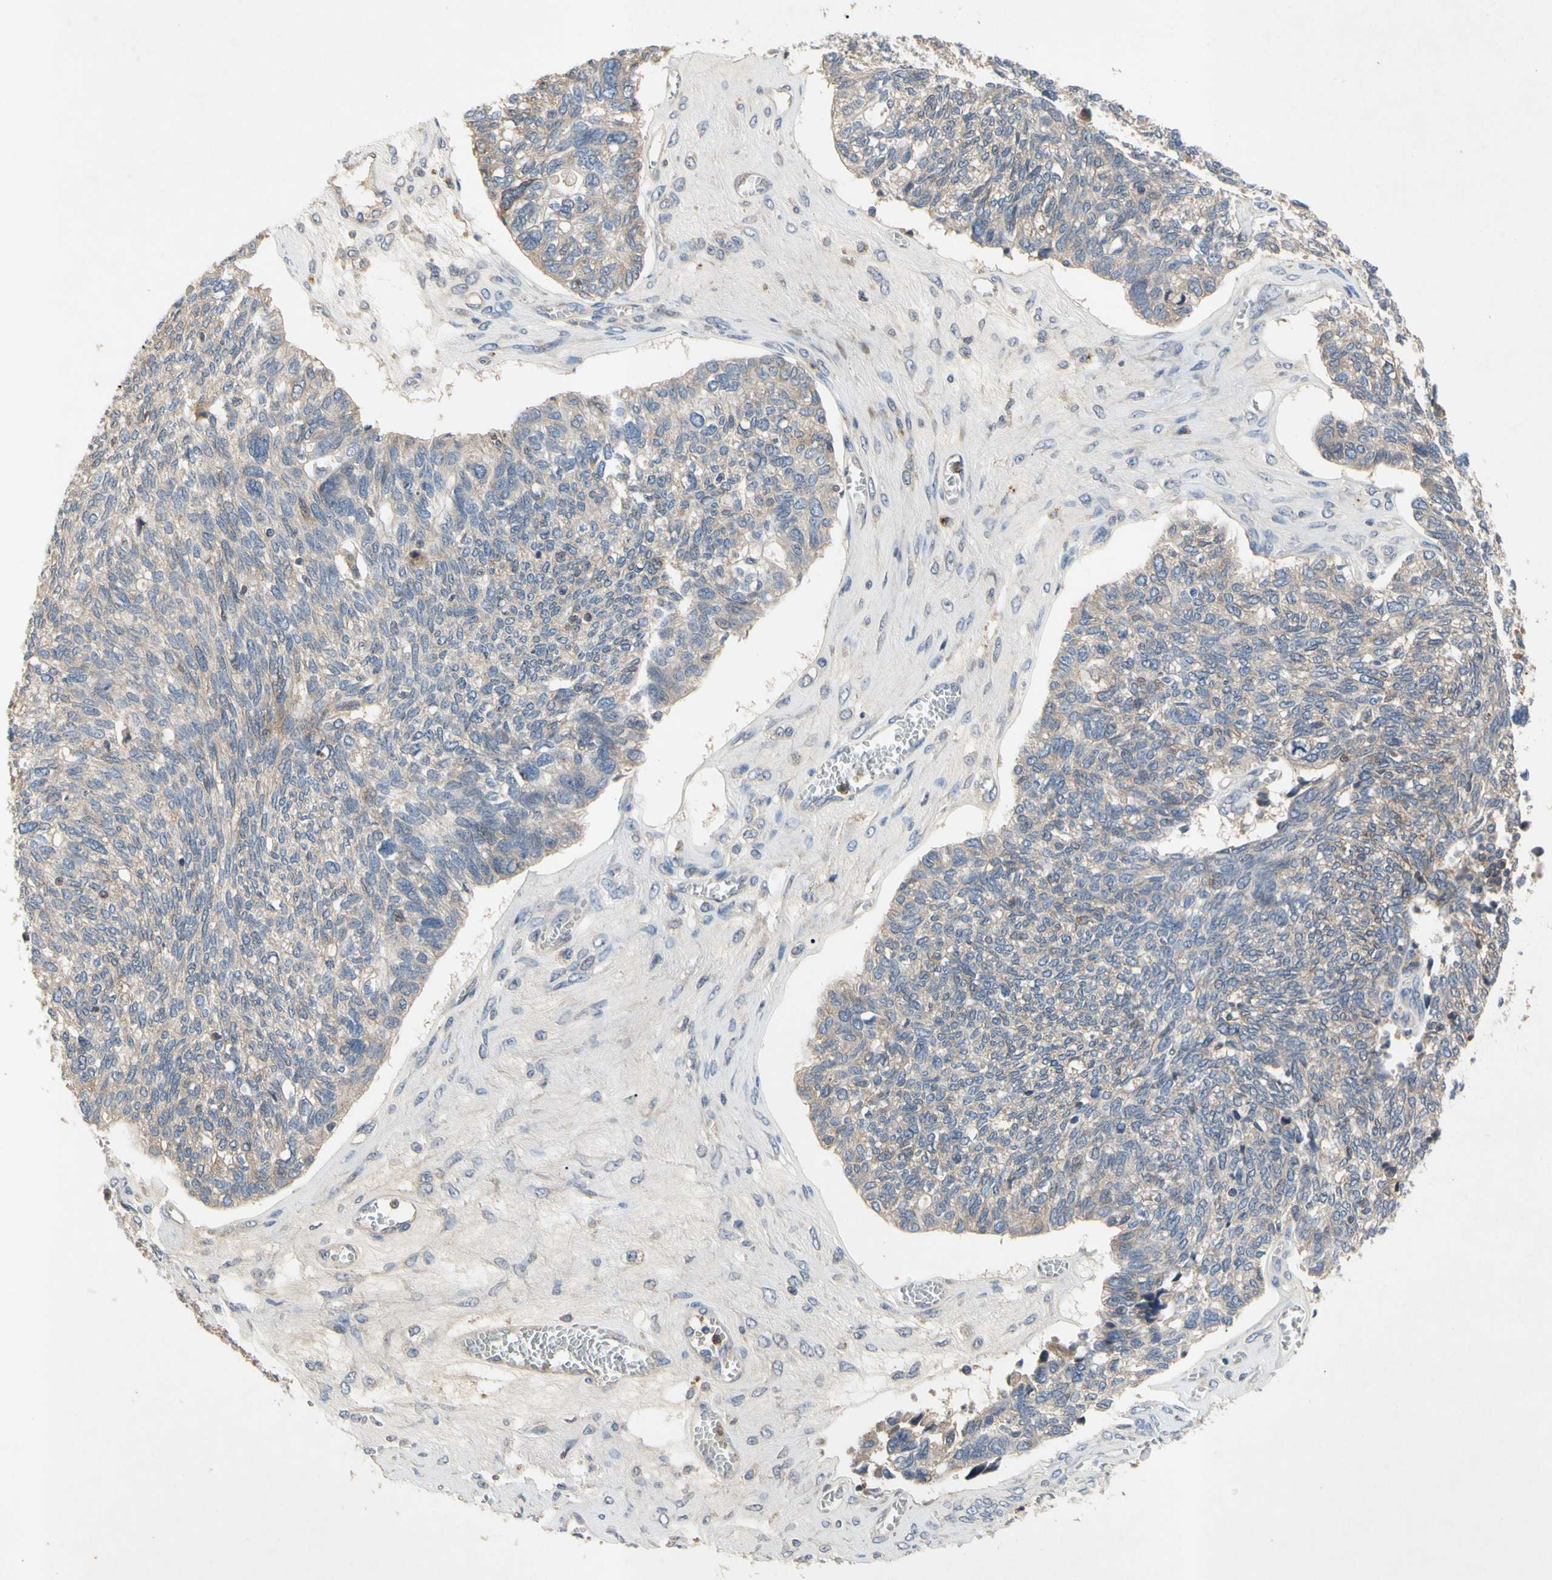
{"staining": {"intensity": "negative", "quantity": "none", "location": "none"}, "tissue": "ovarian cancer", "cell_type": "Tumor cells", "image_type": "cancer", "snomed": [{"axis": "morphology", "description": "Cystadenocarcinoma, serous, NOS"}, {"axis": "topography", "description": "Ovary"}], "caption": "Tumor cells show no significant protein expression in ovarian cancer (serous cystadenocarcinoma).", "gene": "CRTAC1", "patient": {"sex": "female", "age": 79}}